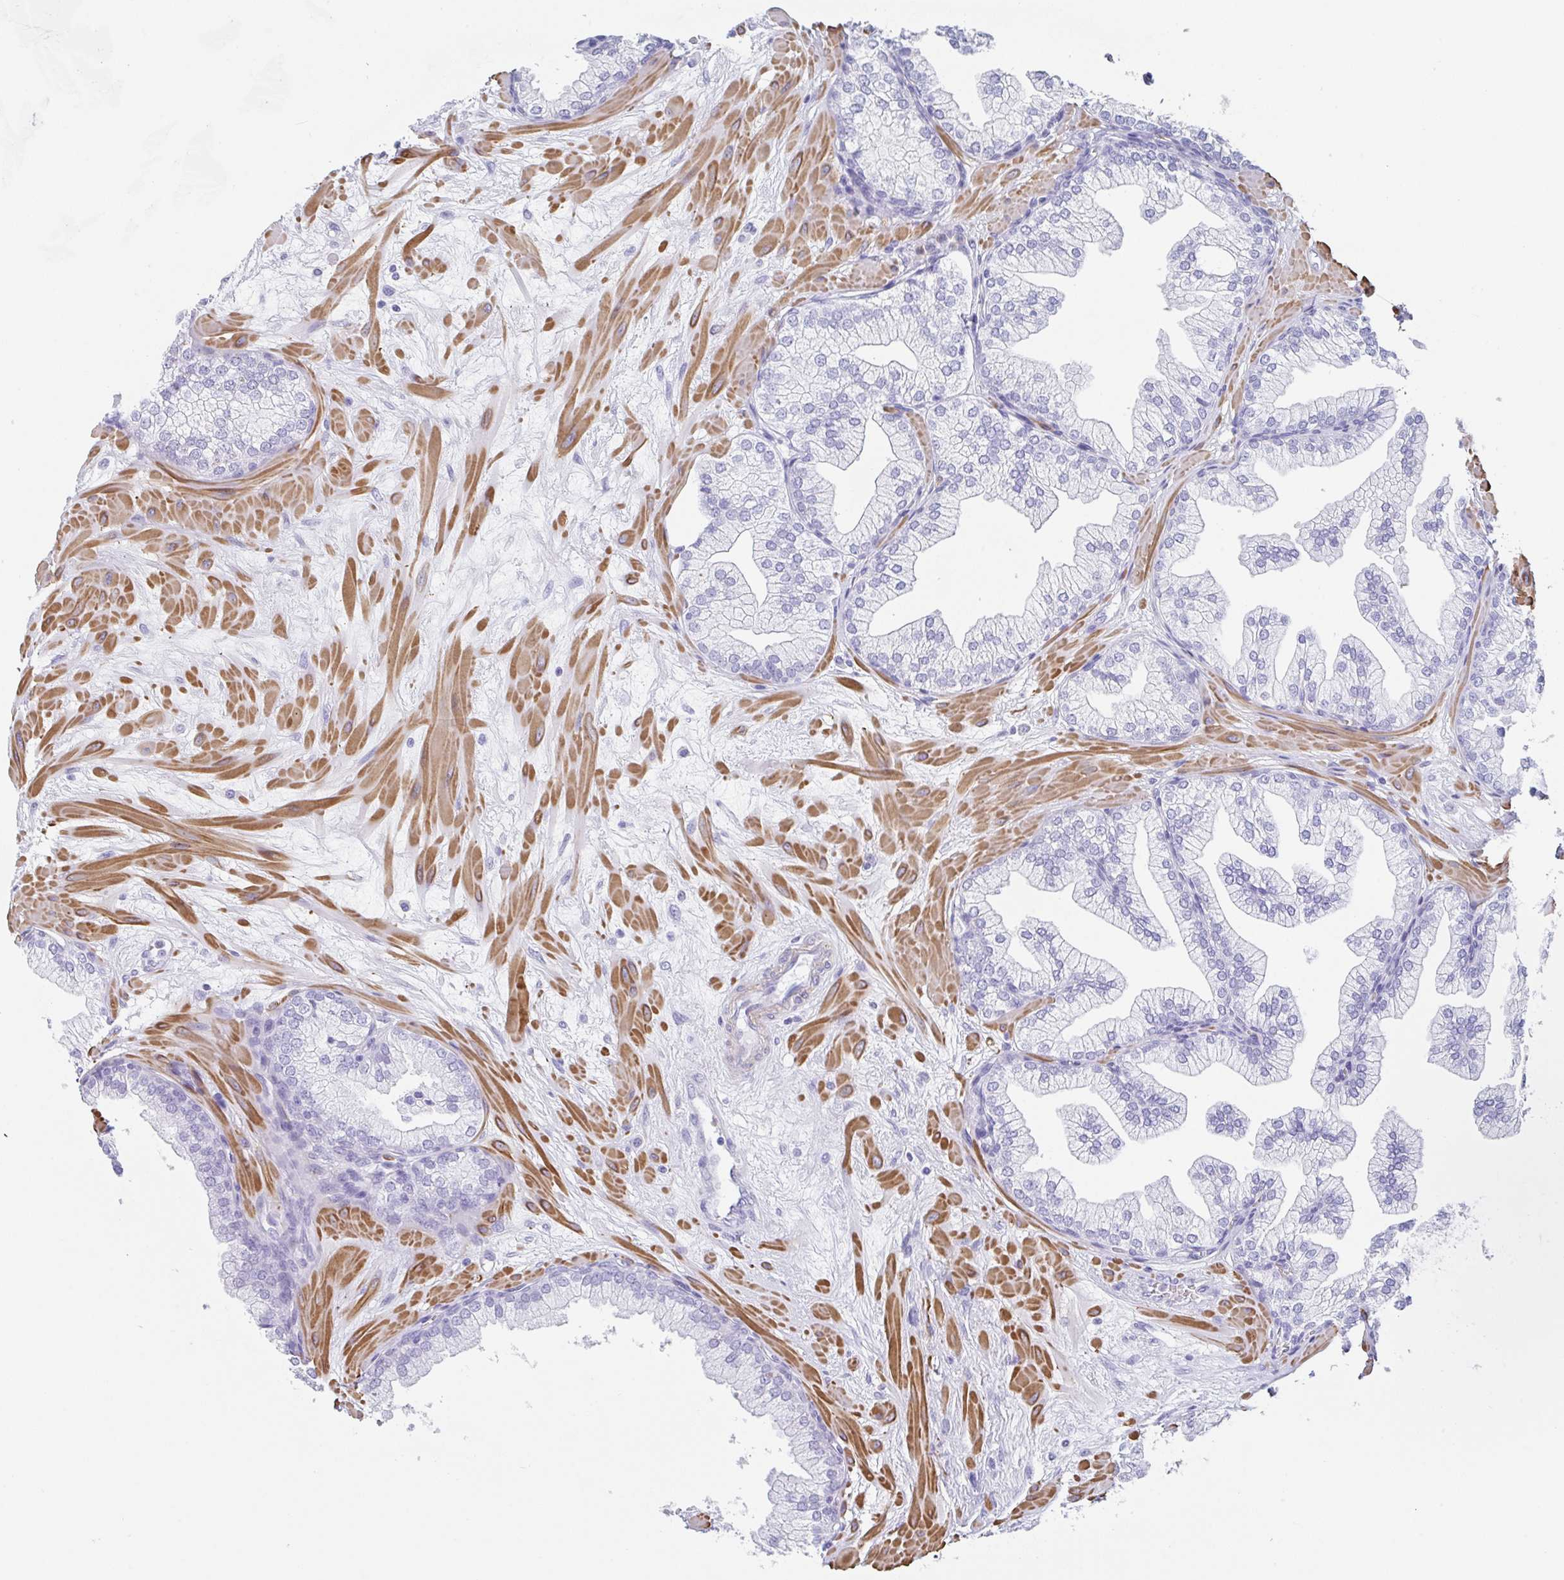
{"staining": {"intensity": "negative", "quantity": "none", "location": "none"}, "tissue": "prostate", "cell_type": "Glandular cells", "image_type": "normal", "snomed": [{"axis": "morphology", "description": "Normal tissue, NOS"}, {"axis": "topography", "description": "Prostate"}, {"axis": "topography", "description": "Peripheral nerve tissue"}], "caption": "Protein analysis of unremarkable prostate reveals no significant positivity in glandular cells.", "gene": "TAS2R41", "patient": {"sex": "male", "age": 61}}